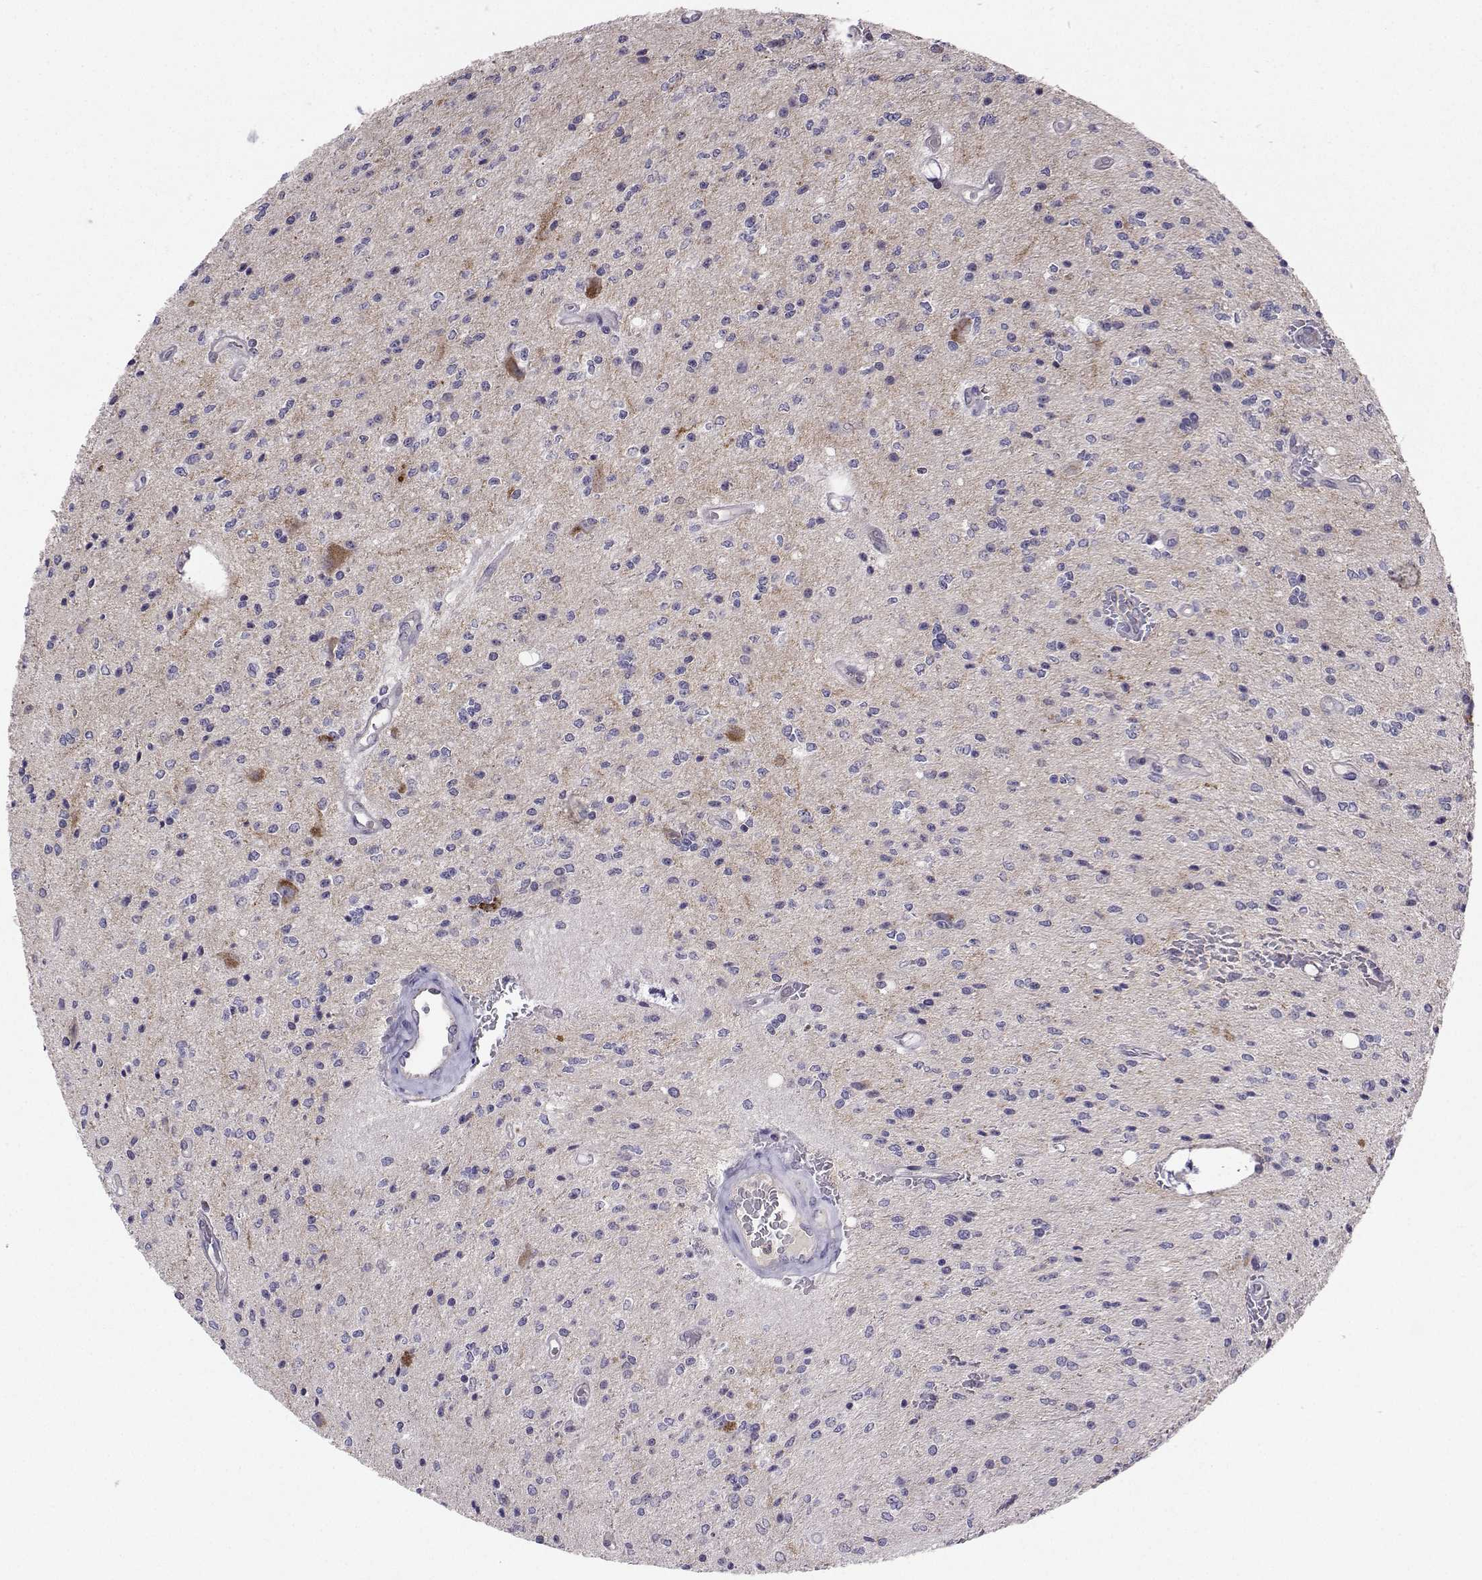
{"staining": {"intensity": "weak", "quantity": "<25%", "location": "cytoplasmic/membranous"}, "tissue": "glioma", "cell_type": "Tumor cells", "image_type": "cancer", "snomed": [{"axis": "morphology", "description": "Glioma, malignant, Low grade"}, {"axis": "topography", "description": "Brain"}], "caption": "The immunohistochemistry (IHC) histopathology image has no significant staining in tumor cells of low-grade glioma (malignant) tissue.", "gene": "STXBP5", "patient": {"sex": "male", "age": 67}}